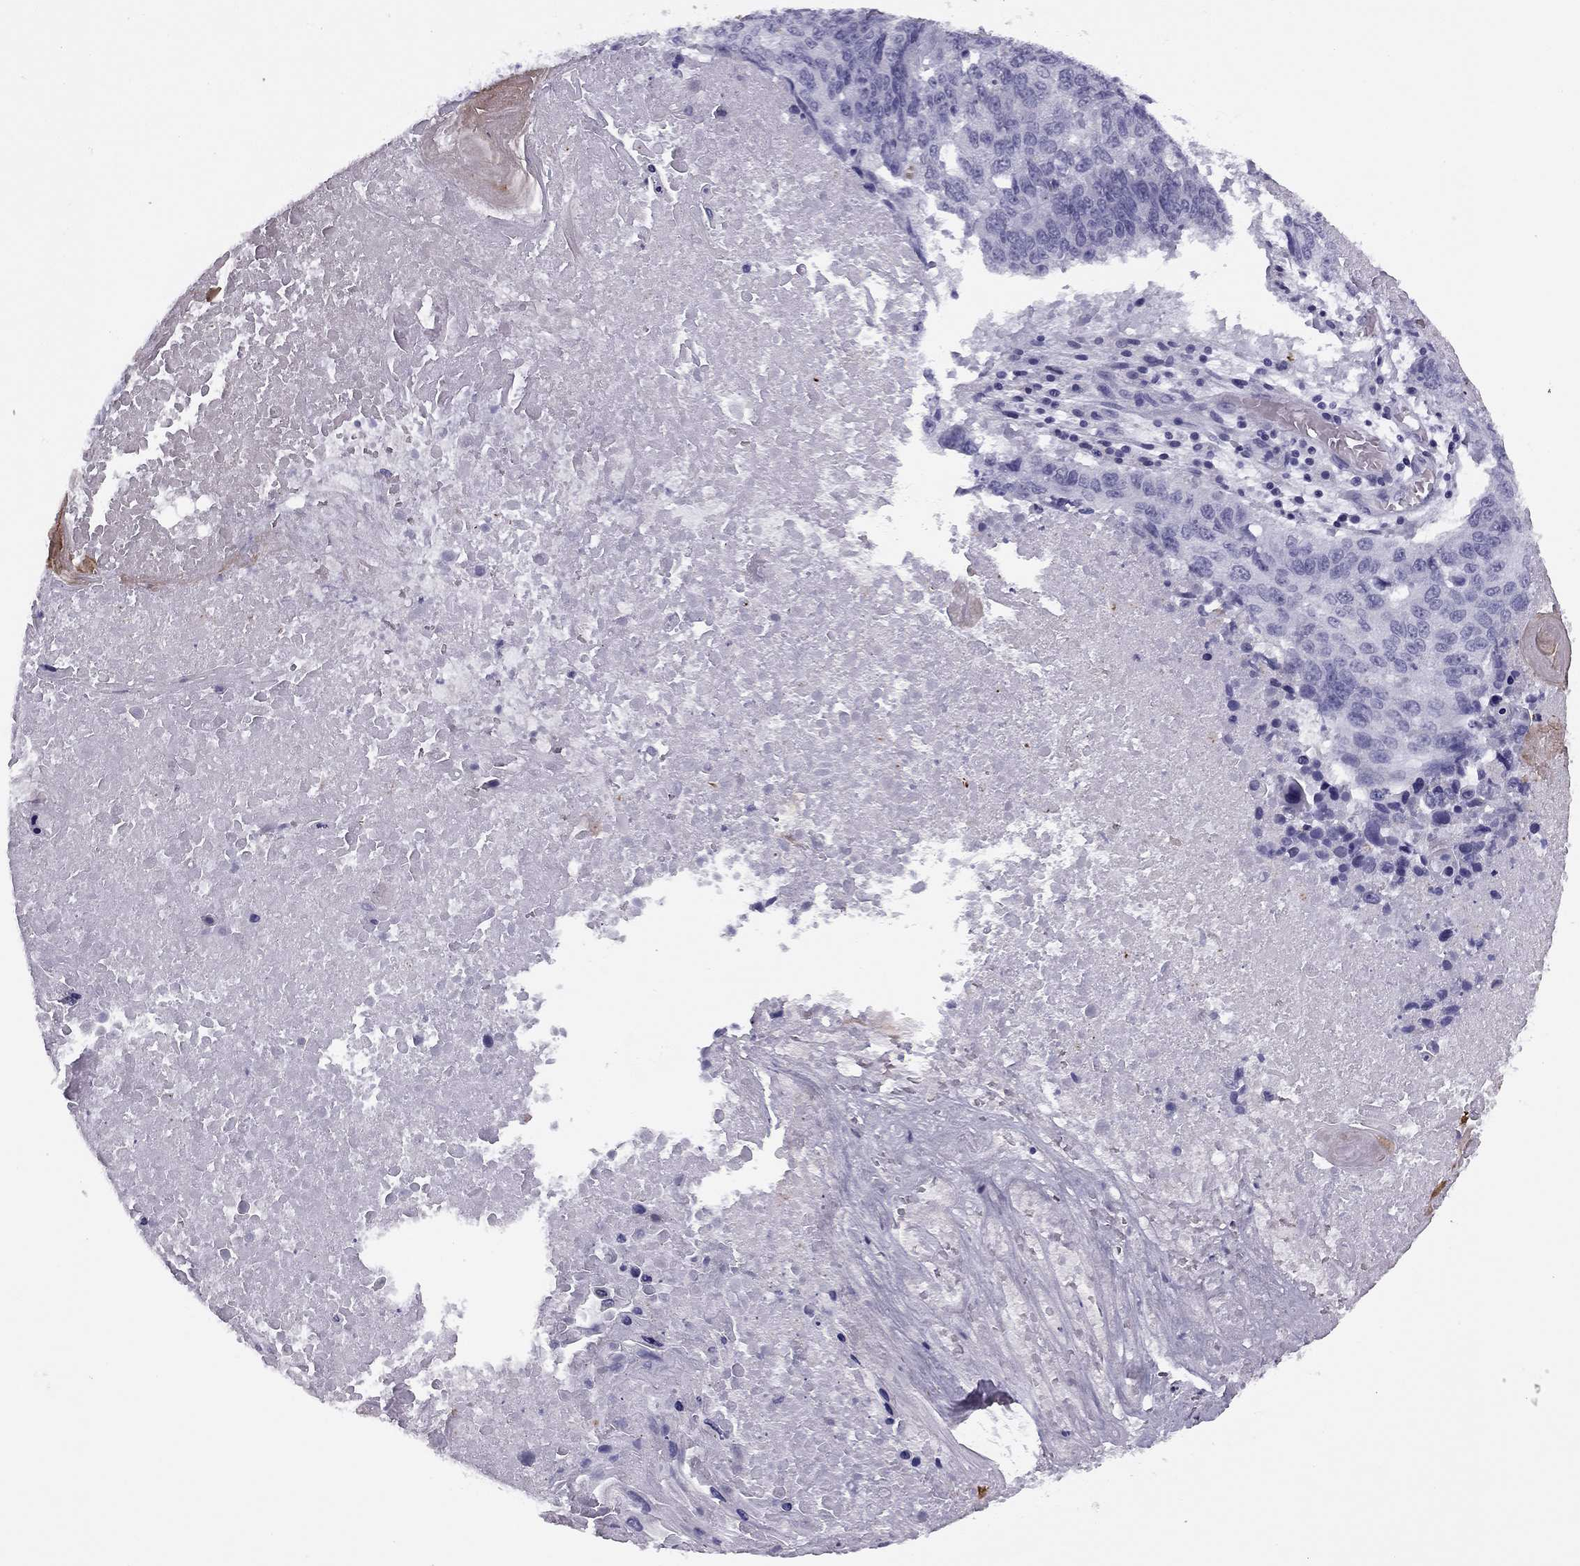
{"staining": {"intensity": "negative", "quantity": "none", "location": "none"}, "tissue": "lung cancer", "cell_type": "Tumor cells", "image_type": "cancer", "snomed": [{"axis": "morphology", "description": "Squamous cell carcinoma, NOS"}, {"axis": "topography", "description": "Lung"}], "caption": "Tumor cells are negative for protein expression in human lung cancer. (DAB (3,3'-diaminobenzidine) immunohistochemistry (IHC) visualized using brightfield microscopy, high magnification).", "gene": "MC5R", "patient": {"sex": "male", "age": 73}}